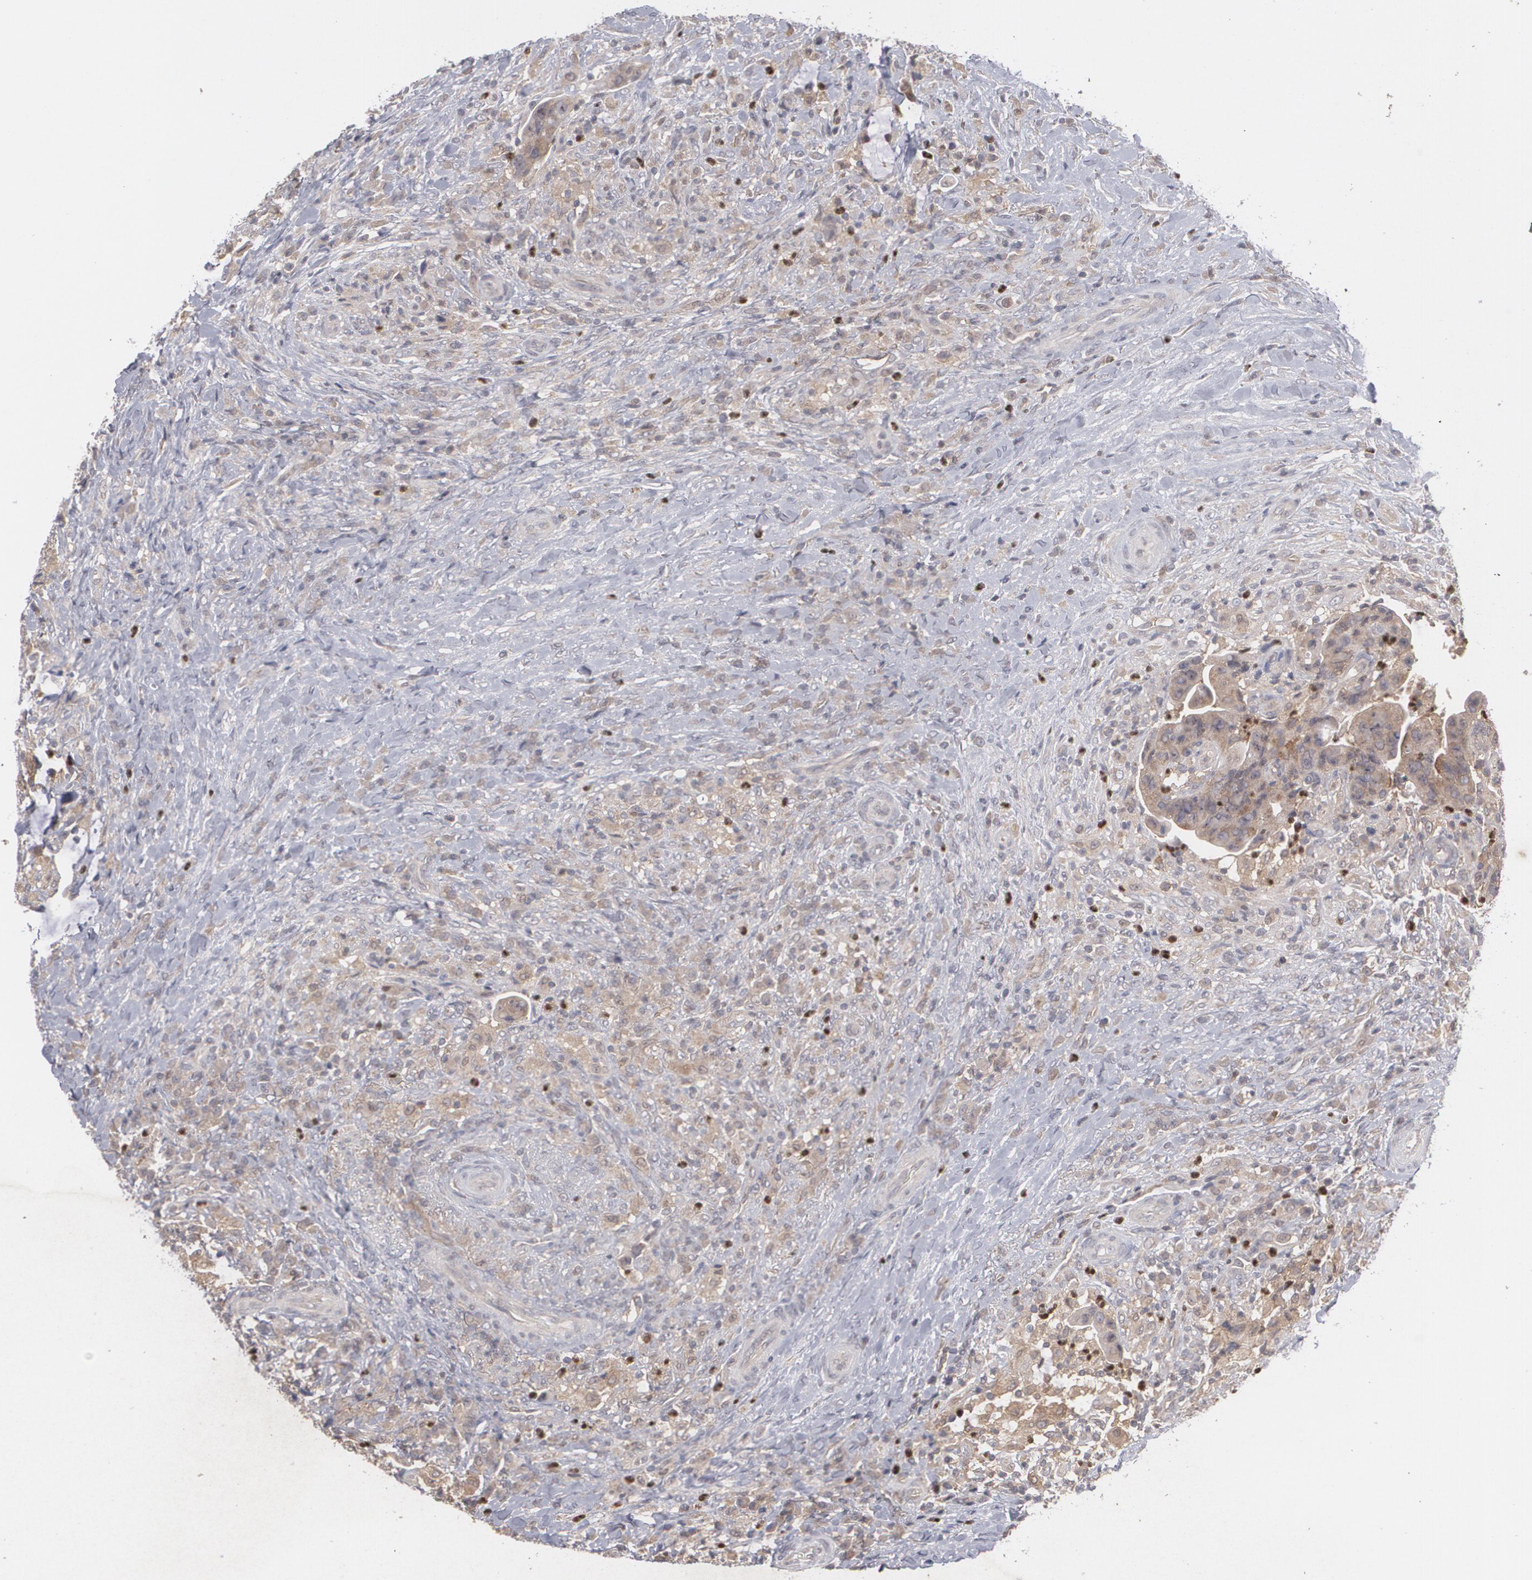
{"staining": {"intensity": "weak", "quantity": ">75%", "location": "cytoplasmic/membranous"}, "tissue": "colorectal cancer", "cell_type": "Tumor cells", "image_type": "cancer", "snomed": [{"axis": "morphology", "description": "Adenocarcinoma, NOS"}, {"axis": "topography", "description": "Rectum"}], "caption": "Adenocarcinoma (colorectal) stained with DAB immunohistochemistry (IHC) demonstrates low levels of weak cytoplasmic/membranous staining in about >75% of tumor cells. (DAB IHC with brightfield microscopy, high magnification).", "gene": "HTT", "patient": {"sex": "female", "age": 71}}